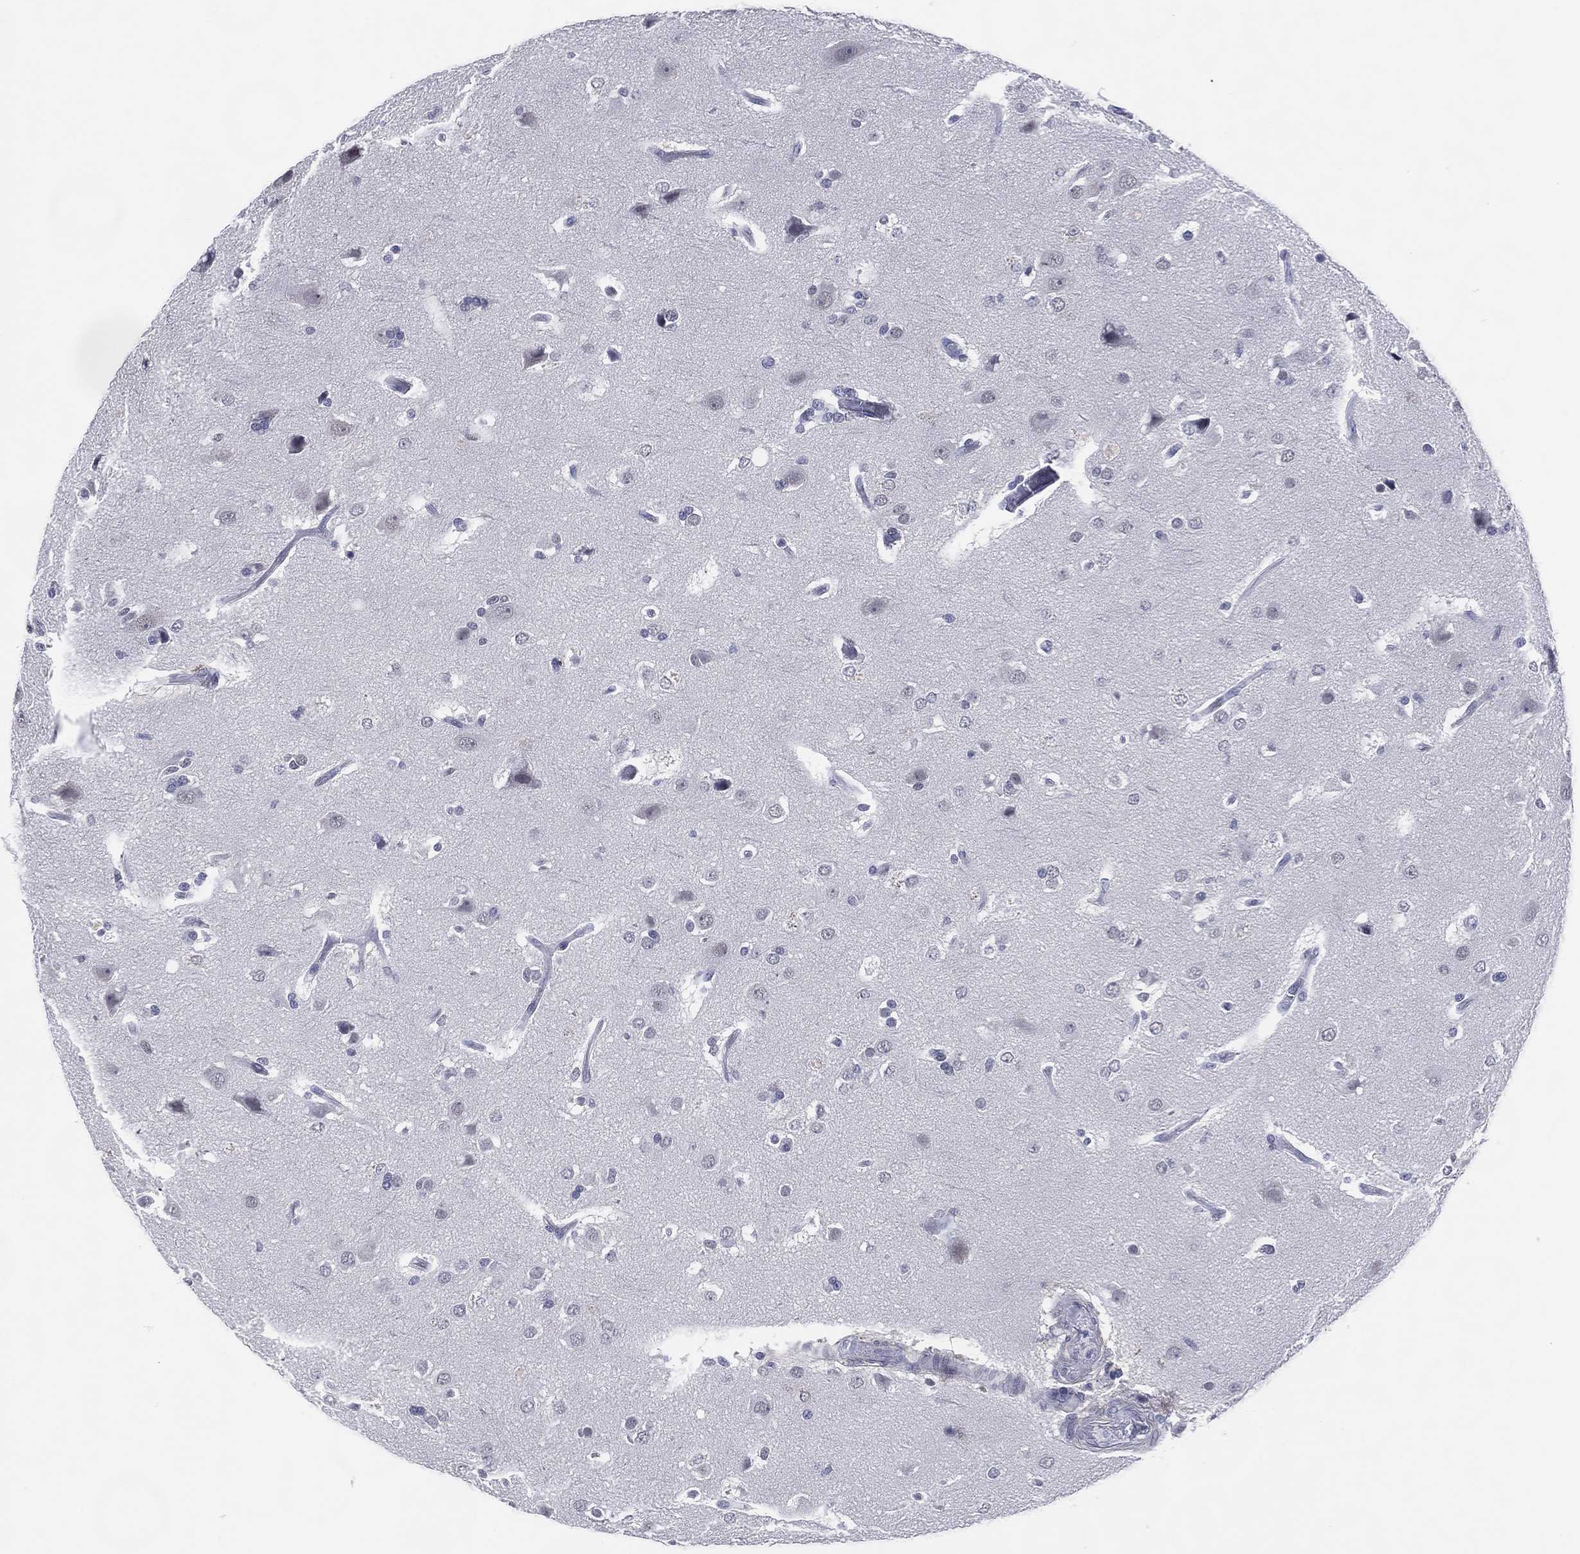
{"staining": {"intensity": "negative", "quantity": "none", "location": "none"}, "tissue": "glioma", "cell_type": "Tumor cells", "image_type": "cancer", "snomed": [{"axis": "morphology", "description": "Glioma, malignant, High grade"}, {"axis": "topography", "description": "Brain"}], "caption": "IHC histopathology image of malignant high-grade glioma stained for a protein (brown), which displays no staining in tumor cells.", "gene": "CFAP58", "patient": {"sex": "female", "age": 63}}